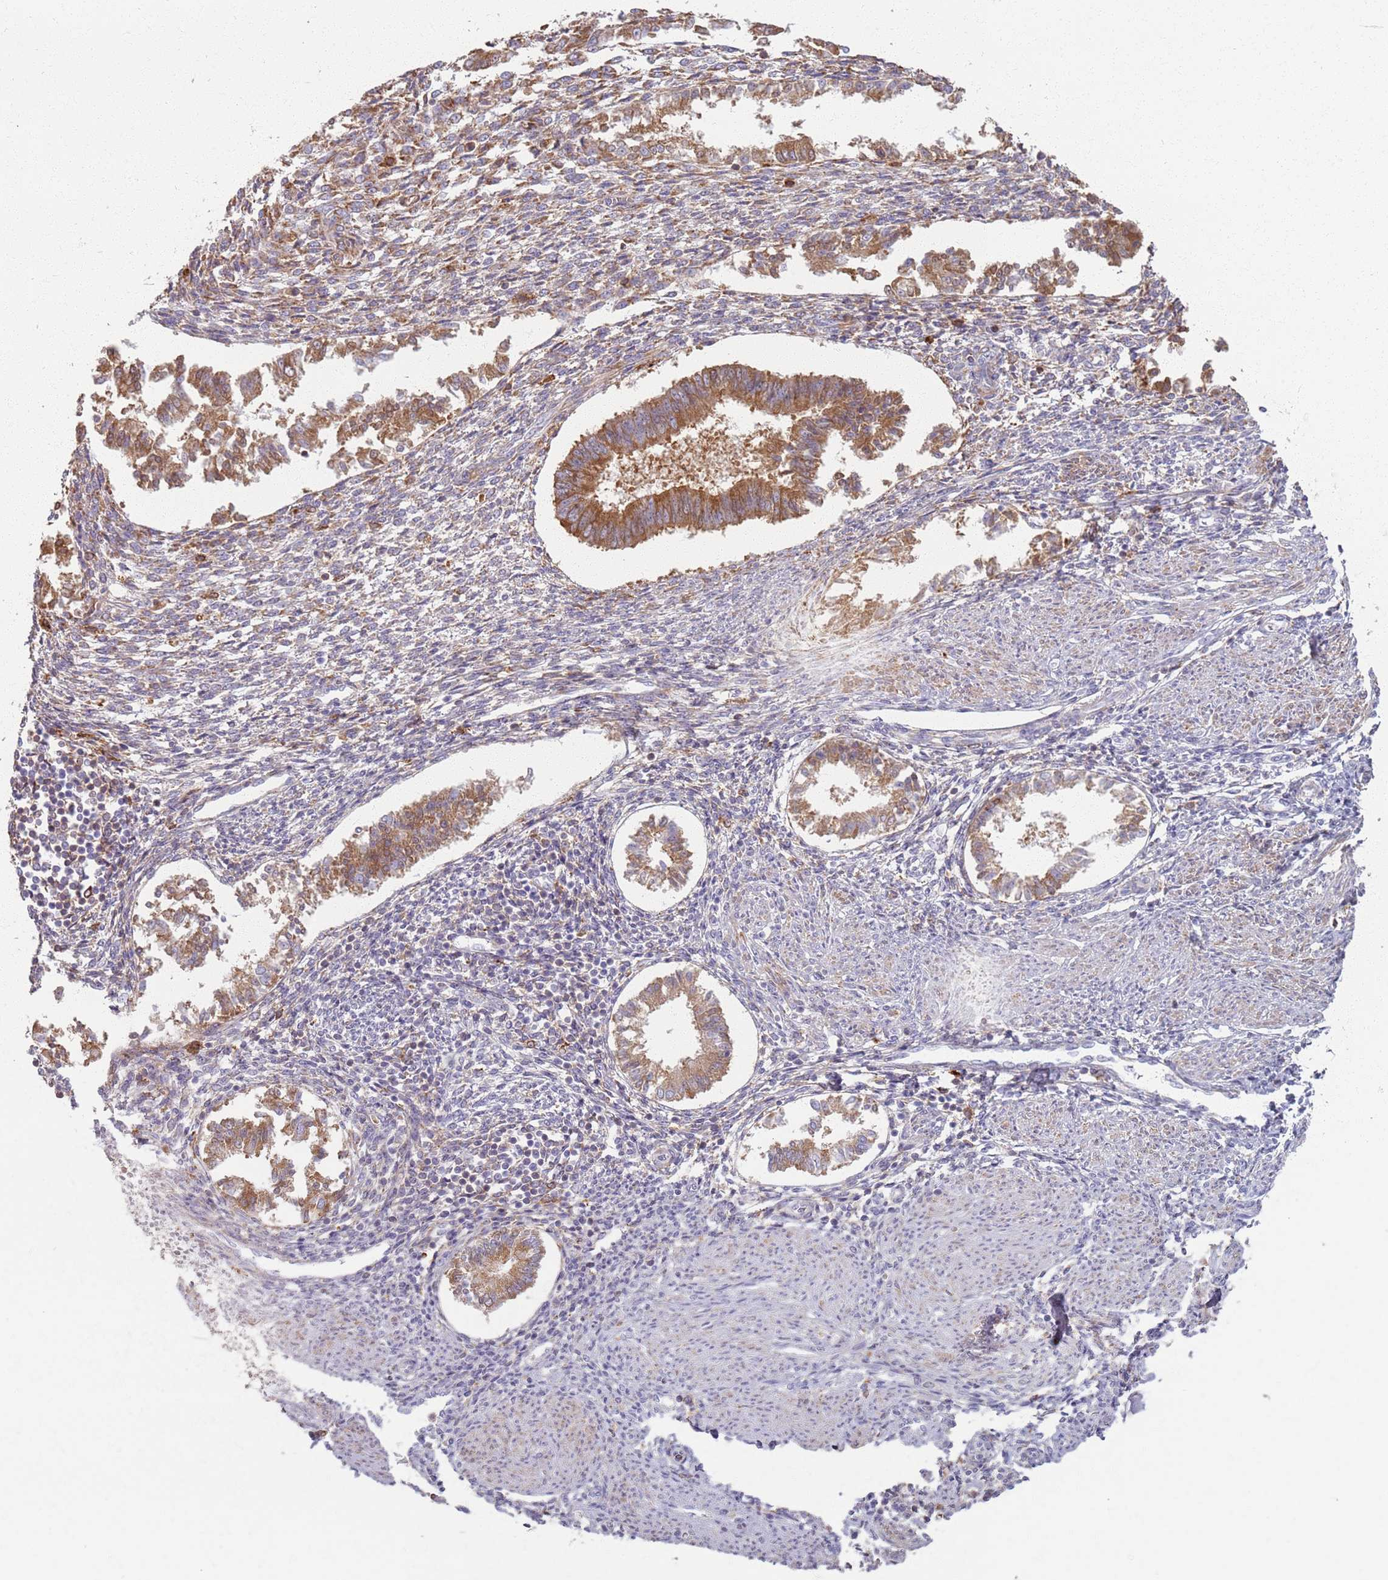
{"staining": {"intensity": "moderate", "quantity": "<25%", "location": "cytoplasmic/membranous"}, "tissue": "endometrium", "cell_type": "Cells in endometrial stroma", "image_type": "normal", "snomed": [{"axis": "morphology", "description": "Normal tissue, NOS"}, {"axis": "topography", "description": "Uterus"}, {"axis": "topography", "description": "Endometrium"}], "caption": "Endometrium stained with a brown dye shows moderate cytoplasmic/membranous positive staining in approximately <25% of cells in endometrial stroma.", "gene": "COLGALT1", "patient": {"sex": "female", "age": 48}}